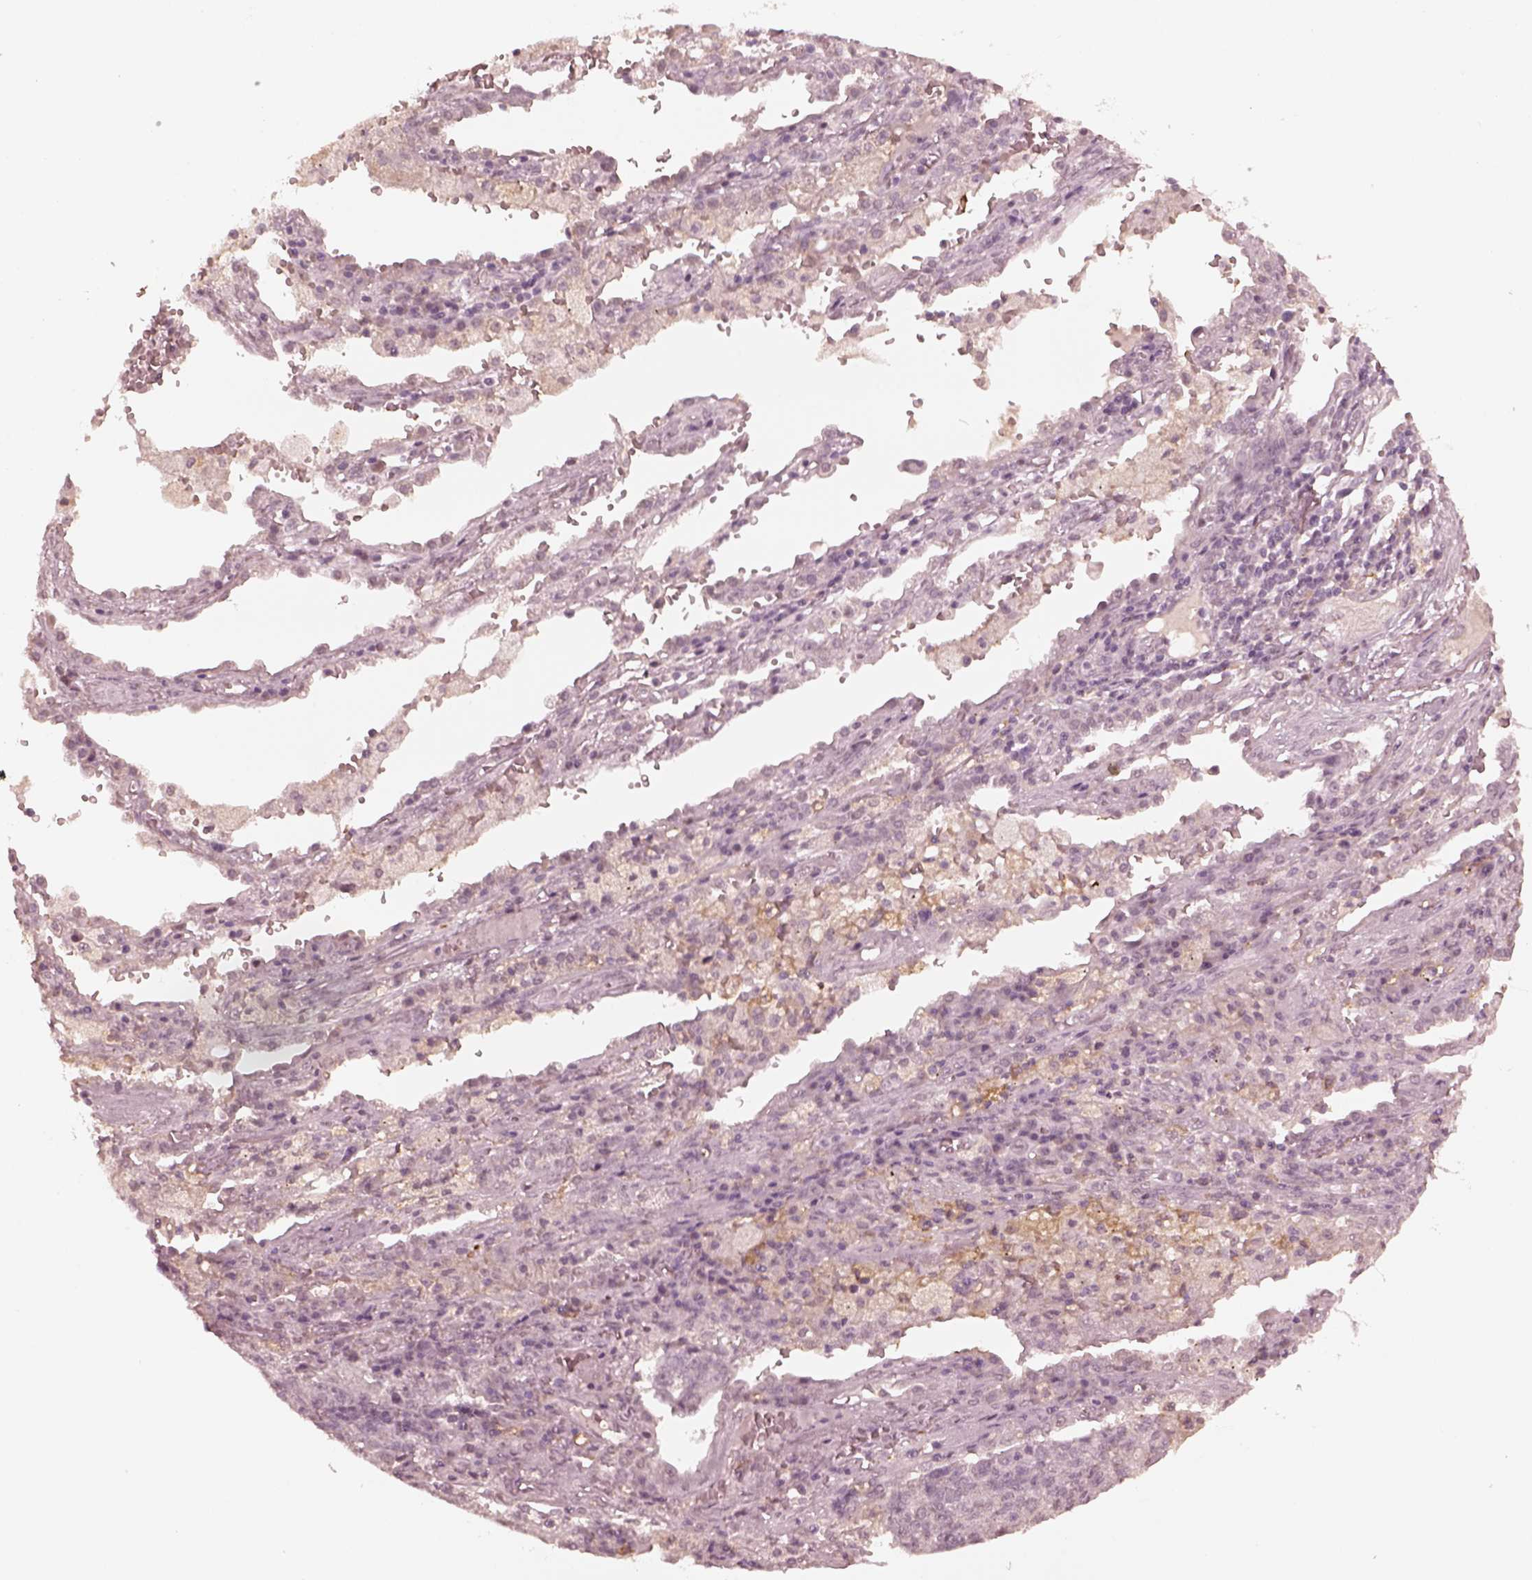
{"staining": {"intensity": "negative", "quantity": "none", "location": "none"}, "tissue": "lung cancer", "cell_type": "Tumor cells", "image_type": "cancer", "snomed": [{"axis": "morphology", "description": "Adenocarcinoma, NOS"}, {"axis": "topography", "description": "Lung"}], "caption": "Lung cancer (adenocarcinoma) was stained to show a protein in brown. There is no significant staining in tumor cells.", "gene": "KRT79", "patient": {"sex": "male", "age": 57}}